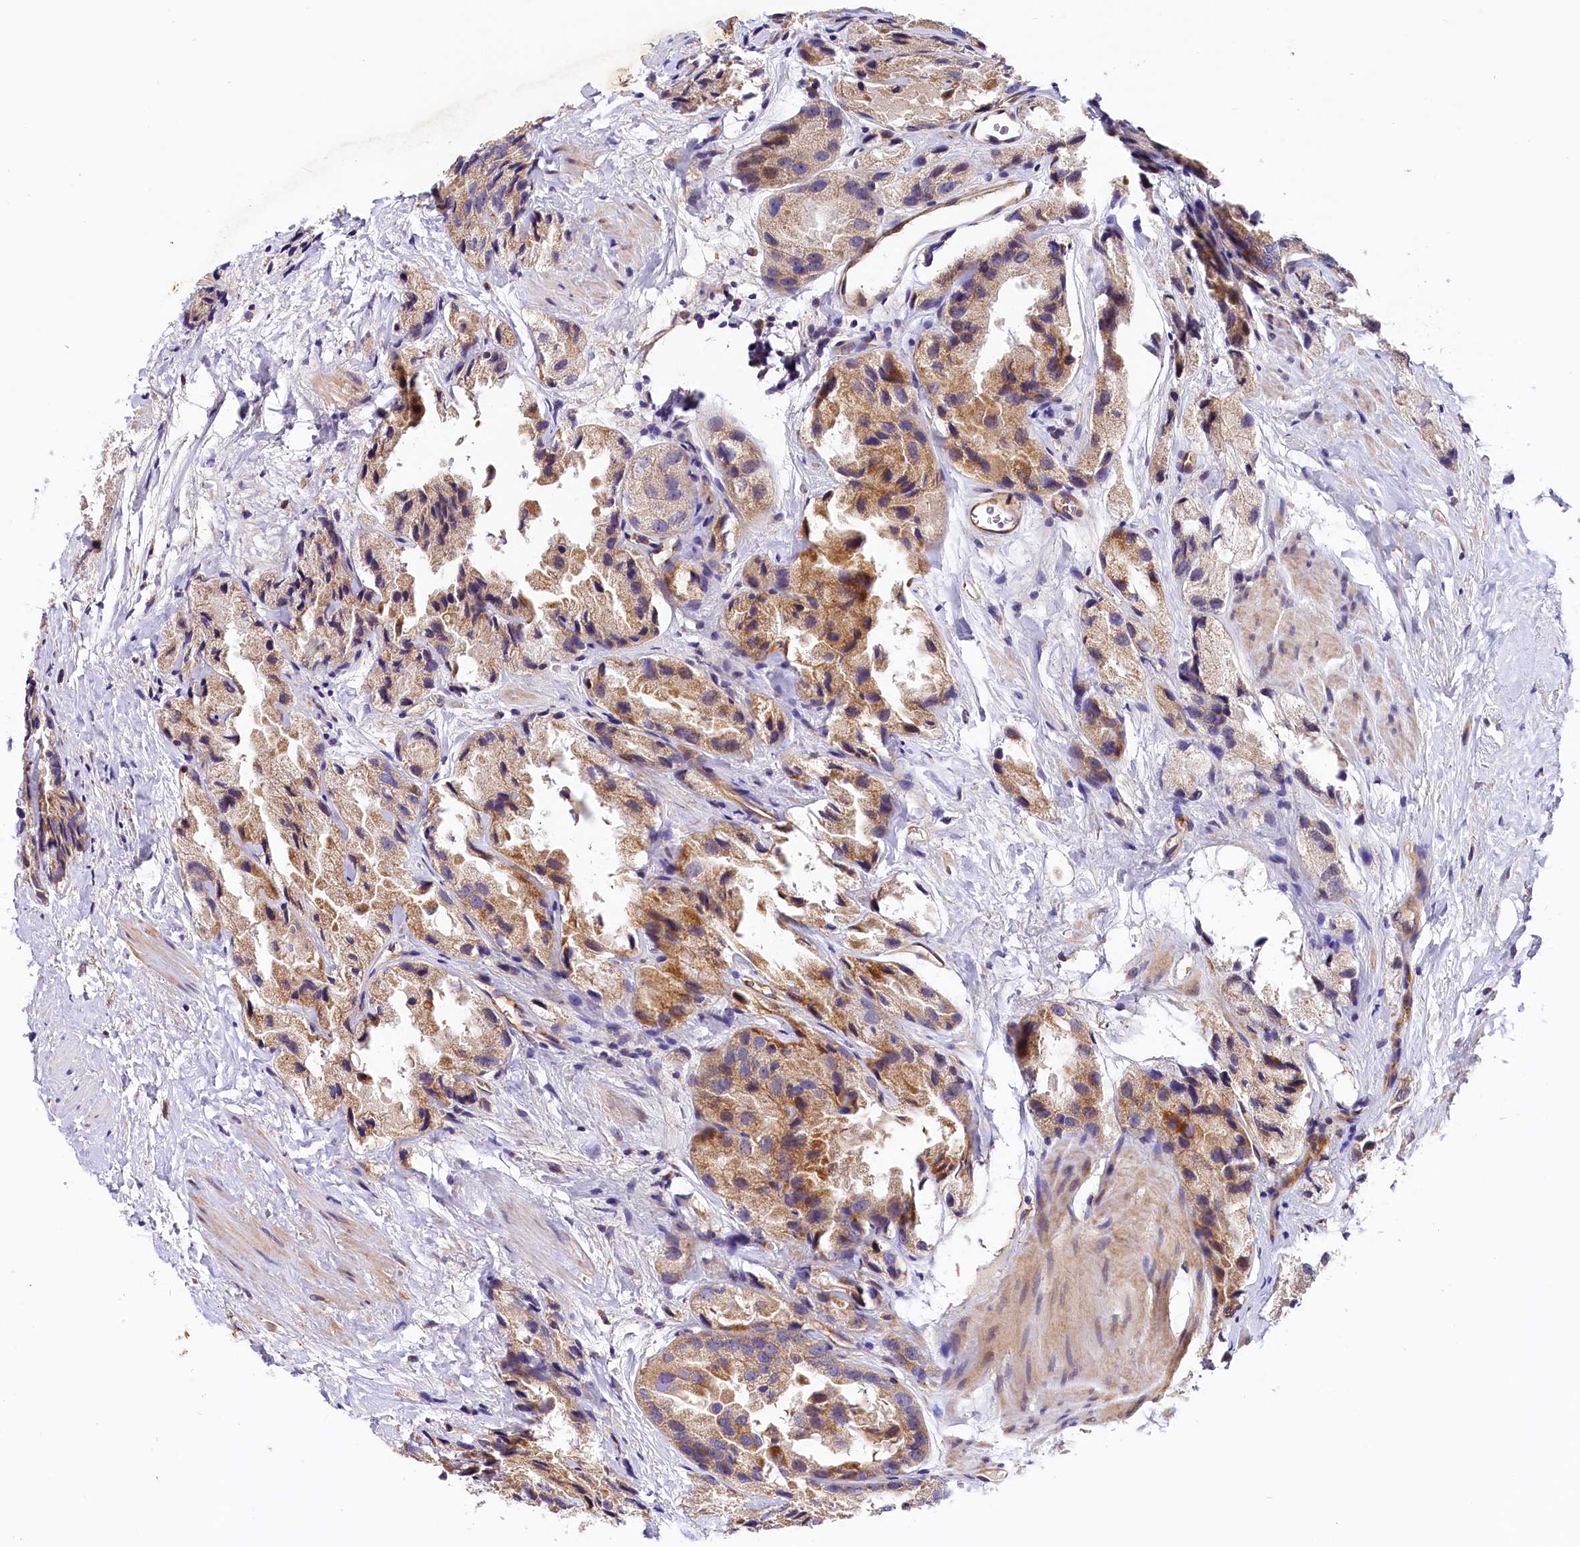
{"staining": {"intensity": "moderate", "quantity": "25%-75%", "location": "cytoplasmic/membranous"}, "tissue": "prostate cancer", "cell_type": "Tumor cells", "image_type": "cancer", "snomed": [{"axis": "morphology", "description": "Adenocarcinoma, High grade"}, {"axis": "topography", "description": "Prostate"}], "caption": "Human prostate high-grade adenocarcinoma stained with a brown dye reveals moderate cytoplasmic/membranous positive expression in approximately 25%-75% of tumor cells.", "gene": "ARMC6", "patient": {"sex": "male", "age": 66}}